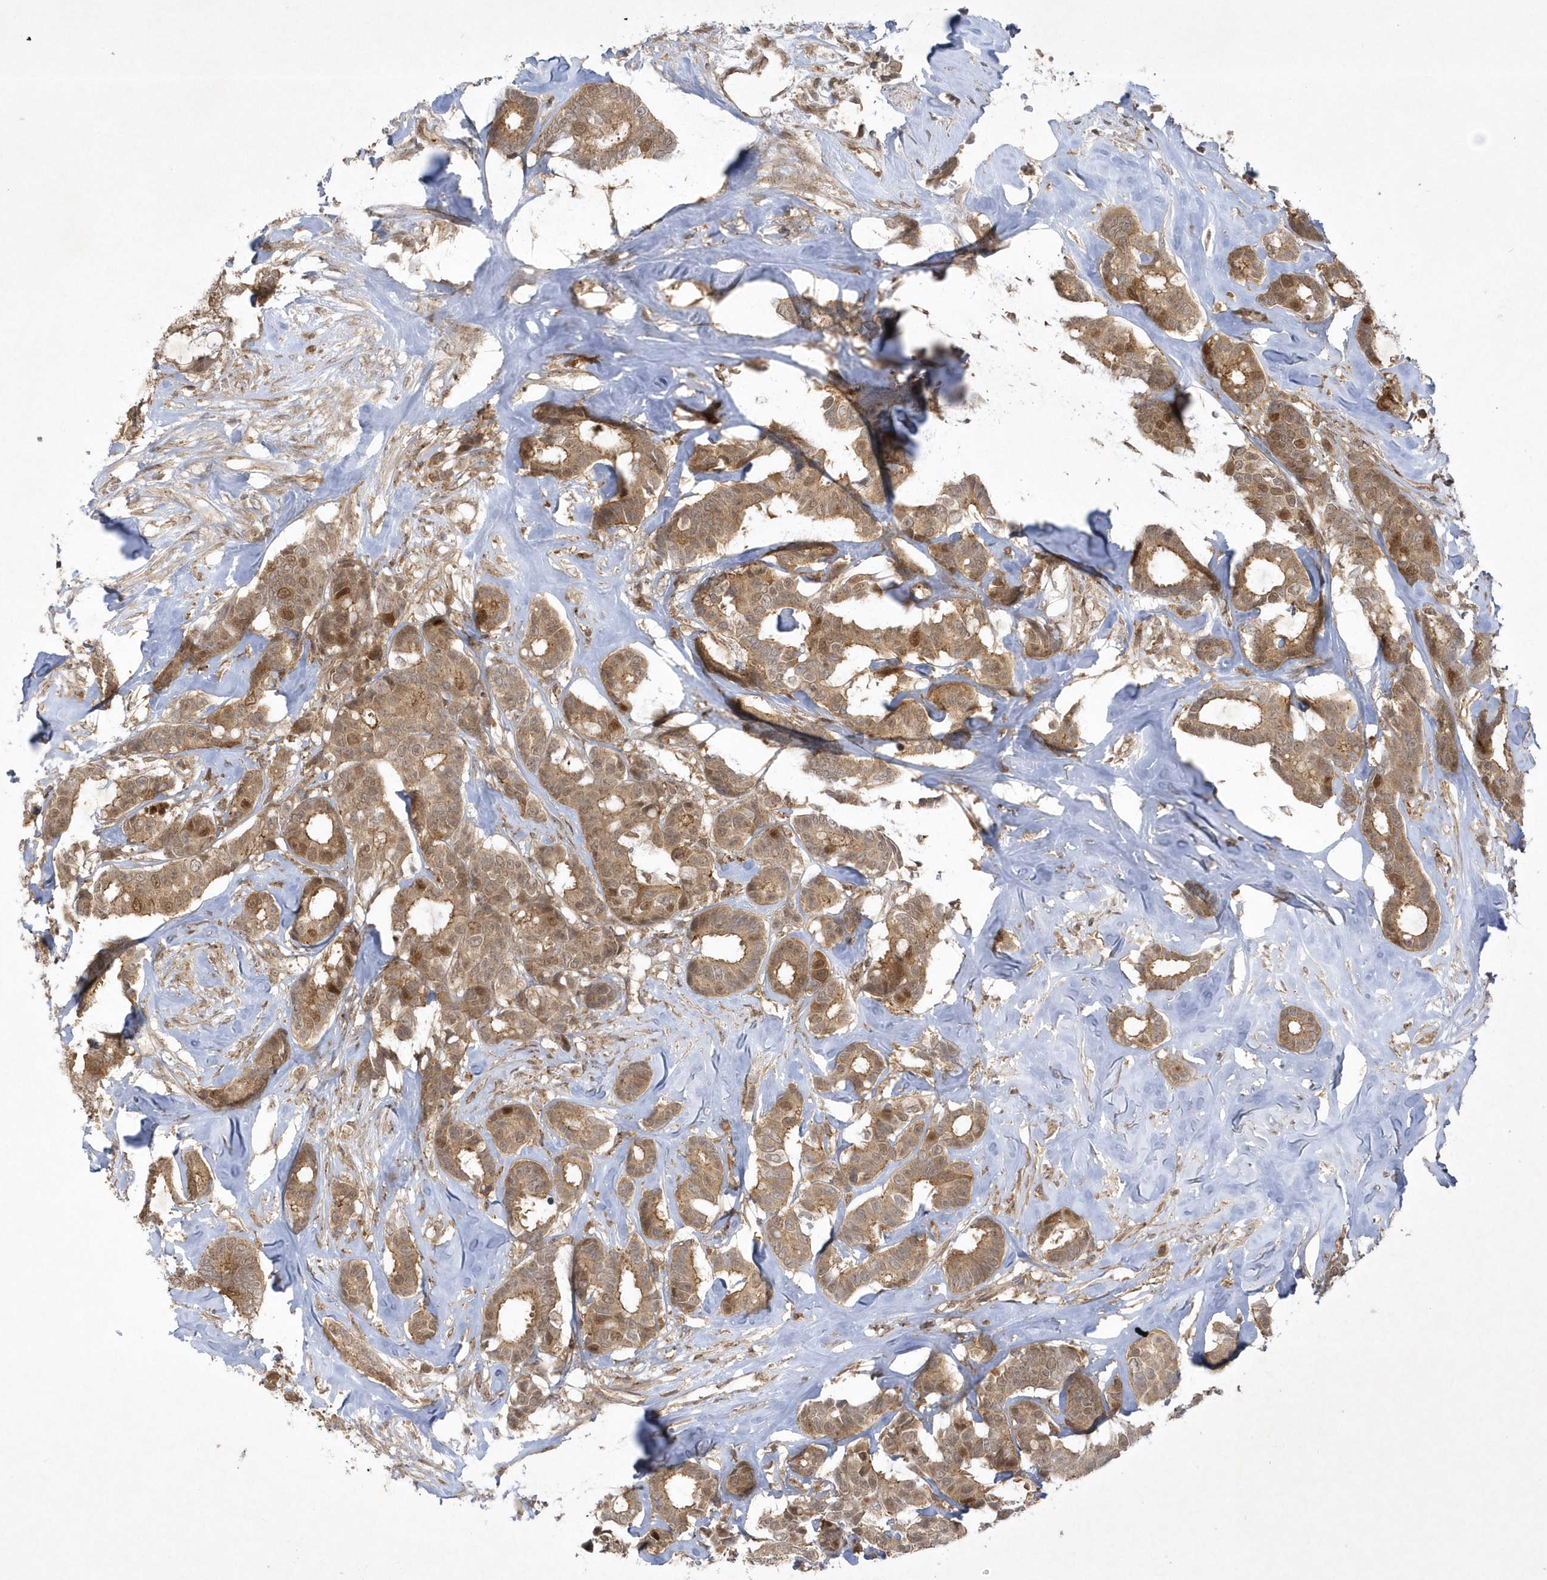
{"staining": {"intensity": "moderate", "quantity": ">75%", "location": "cytoplasmic/membranous,nuclear"}, "tissue": "breast cancer", "cell_type": "Tumor cells", "image_type": "cancer", "snomed": [{"axis": "morphology", "description": "Duct carcinoma"}, {"axis": "topography", "description": "Breast"}], "caption": "A histopathology image of human breast intraductal carcinoma stained for a protein reveals moderate cytoplasmic/membranous and nuclear brown staining in tumor cells.", "gene": "NAF1", "patient": {"sex": "female", "age": 87}}